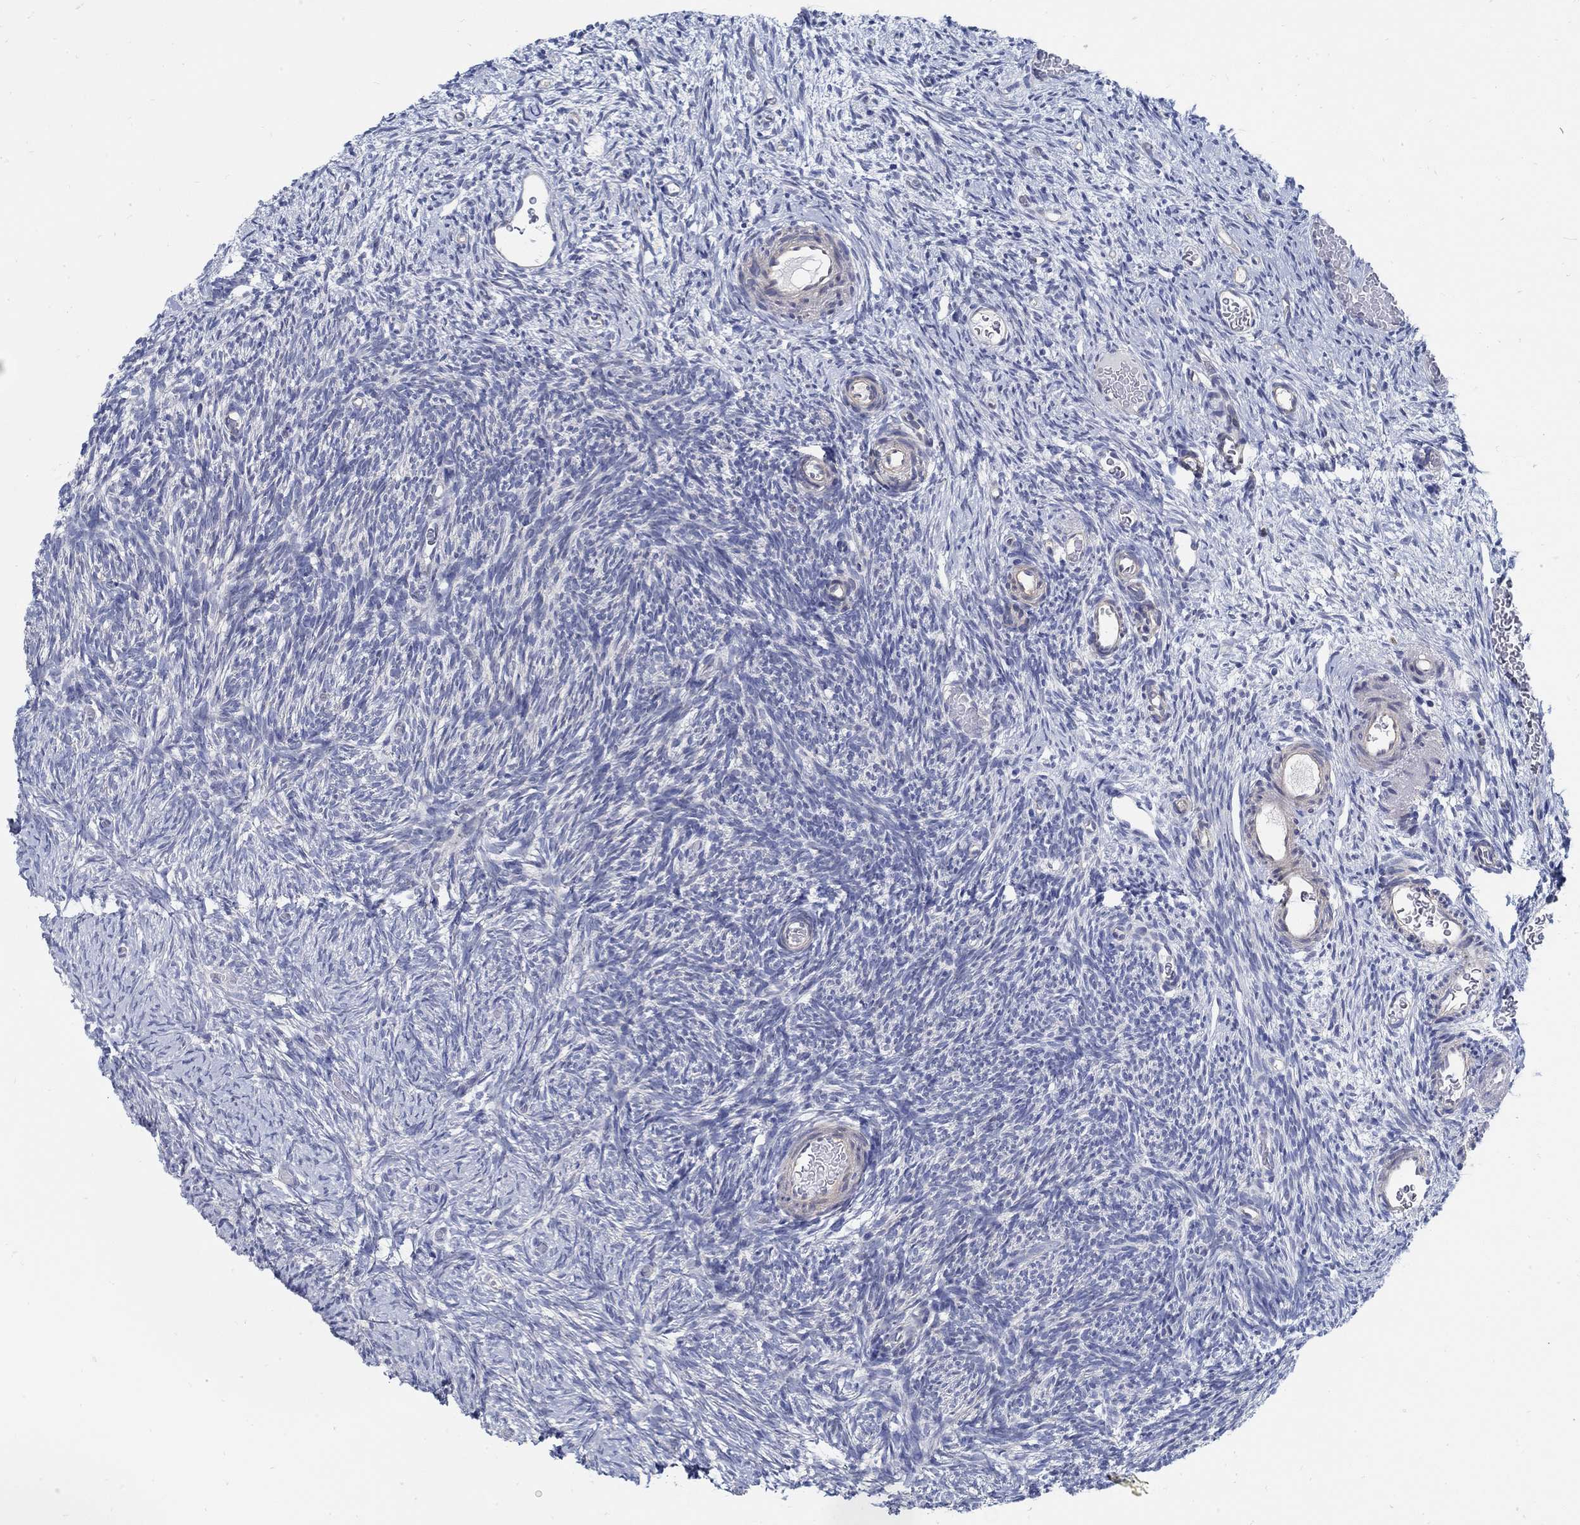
{"staining": {"intensity": "negative", "quantity": "none", "location": "none"}, "tissue": "ovary", "cell_type": "Follicle cells", "image_type": "normal", "snomed": [{"axis": "morphology", "description": "Normal tissue, NOS"}, {"axis": "topography", "description": "Ovary"}], "caption": "Ovary stained for a protein using IHC reveals no positivity follicle cells.", "gene": "C15orf39", "patient": {"sex": "female", "age": 39}}